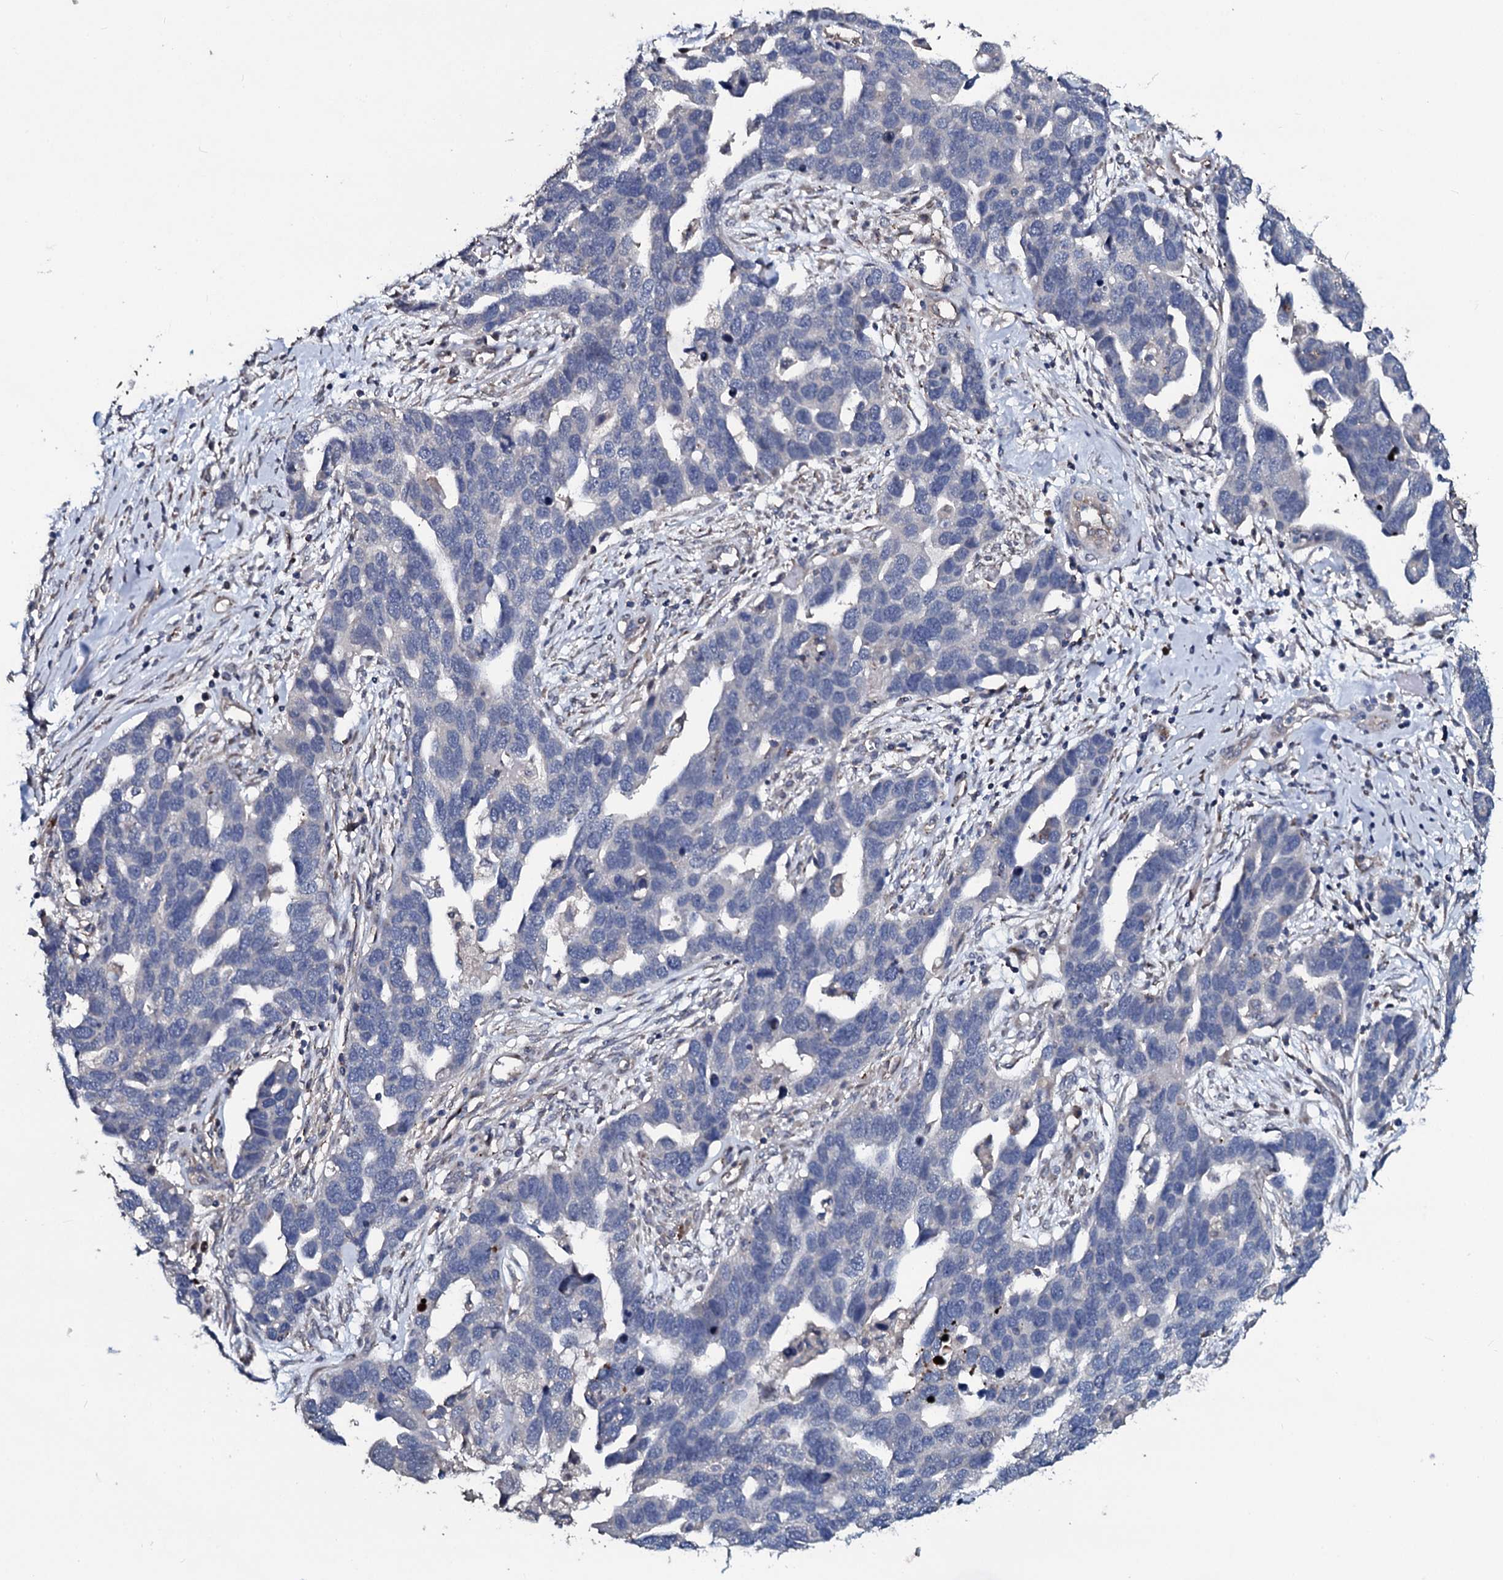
{"staining": {"intensity": "negative", "quantity": "none", "location": "none"}, "tissue": "ovarian cancer", "cell_type": "Tumor cells", "image_type": "cancer", "snomed": [{"axis": "morphology", "description": "Cystadenocarcinoma, serous, NOS"}, {"axis": "topography", "description": "Ovary"}], "caption": "Human ovarian serous cystadenocarcinoma stained for a protein using IHC reveals no positivity in tumor cells.", "gene": "IL12B", "patient": {"sex": "female", "age": 54}}